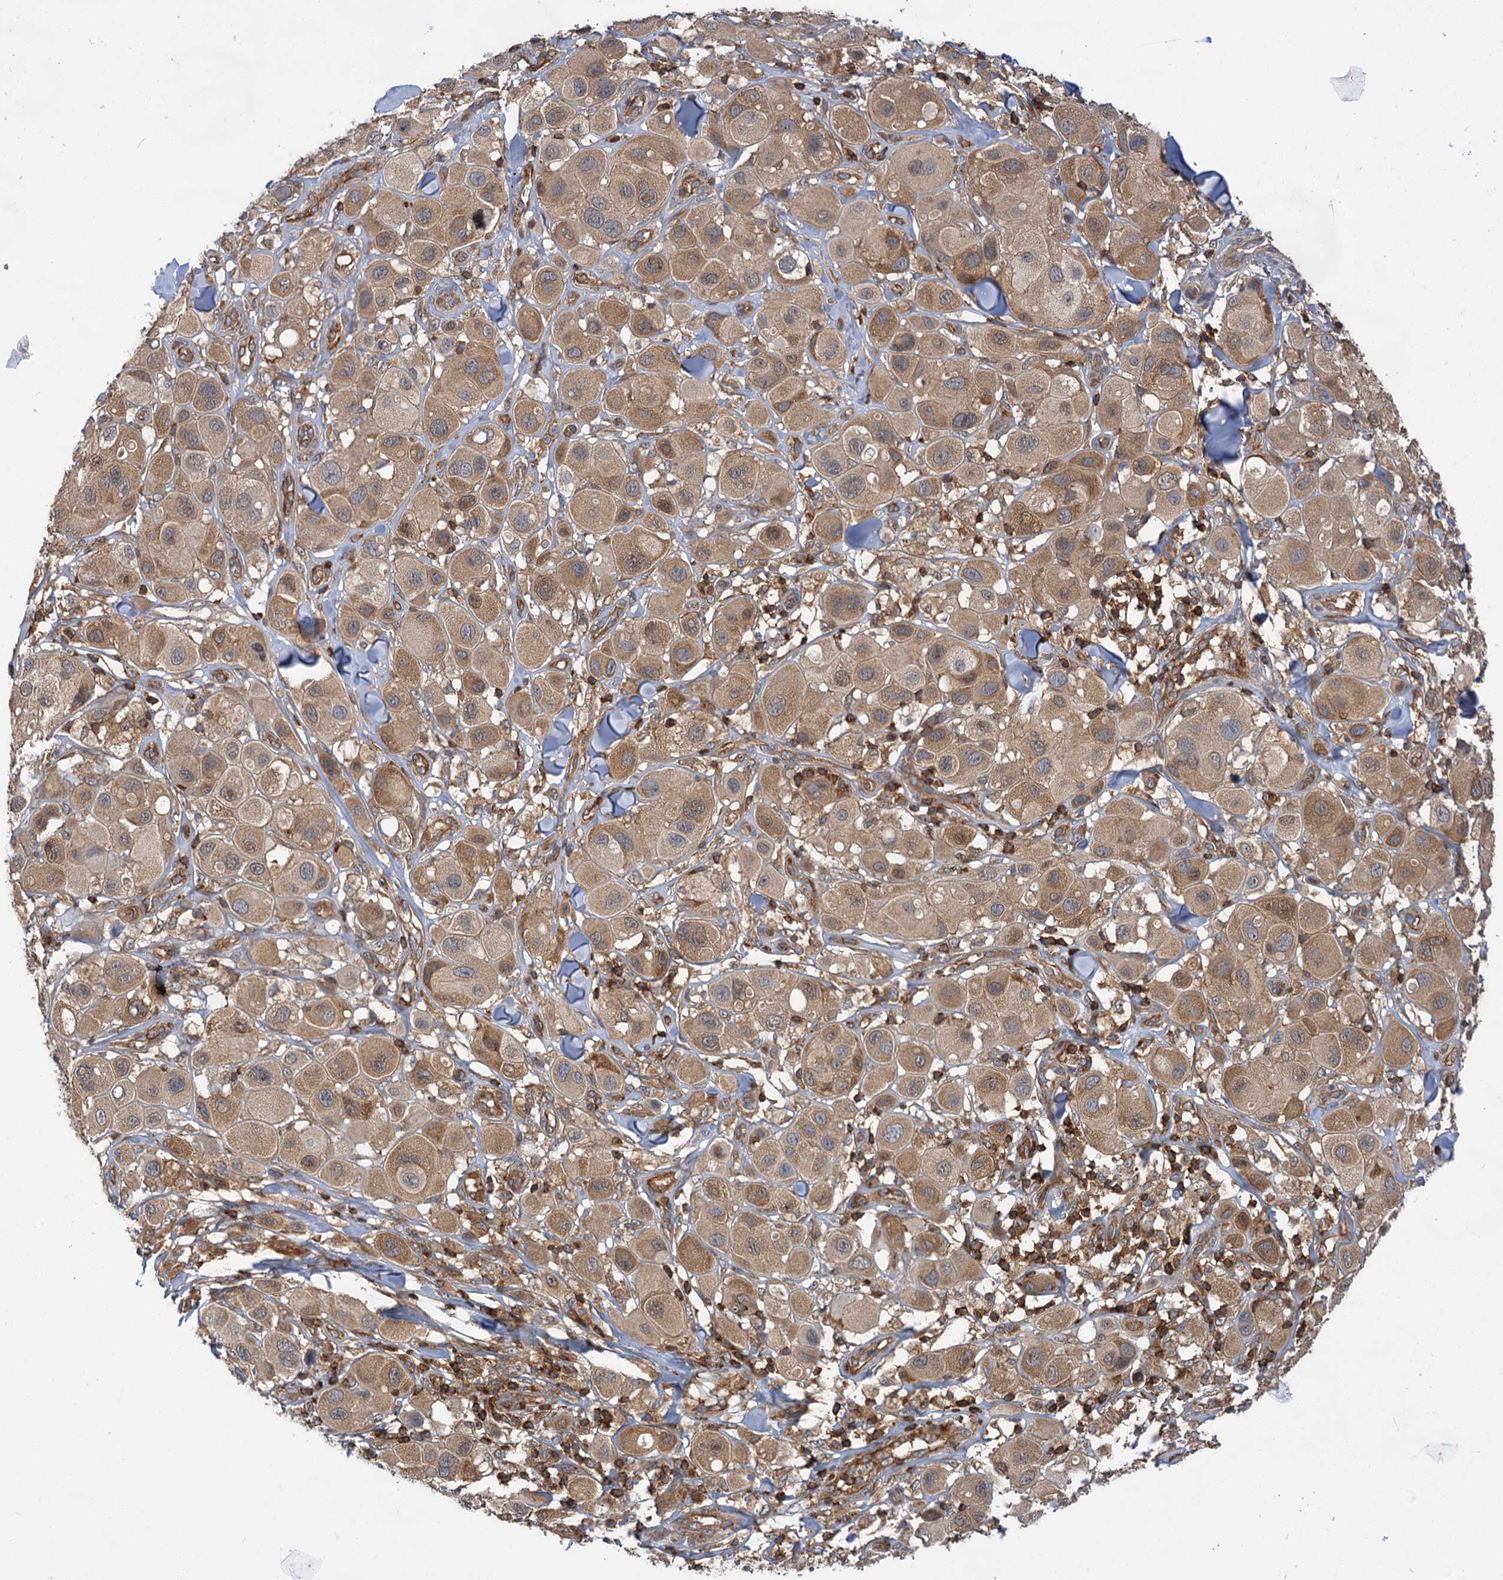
{"staining": {"intensity": "moderate", "quantity": ">75%", "location": "cytoplasmic/membranous"}, "tissue": "melanoma", "cell_type": "Tumor cells", "image_type": "cancer", "snomed": [{"axis": "morphology", "description": "Malignant melanoma, Metastatic site"}, {"axis": "topography", "description": "Skin"}], "caption": "Immunohistochemistry (IHC) image of melanoma stained for a protein (brown), which exhibits medium levels of moderate cytoplasmic/membranous staining in approximately >75% of tumor cells.", "gene": "PACS1", "patient": {"sex": "male", "age": 41}}